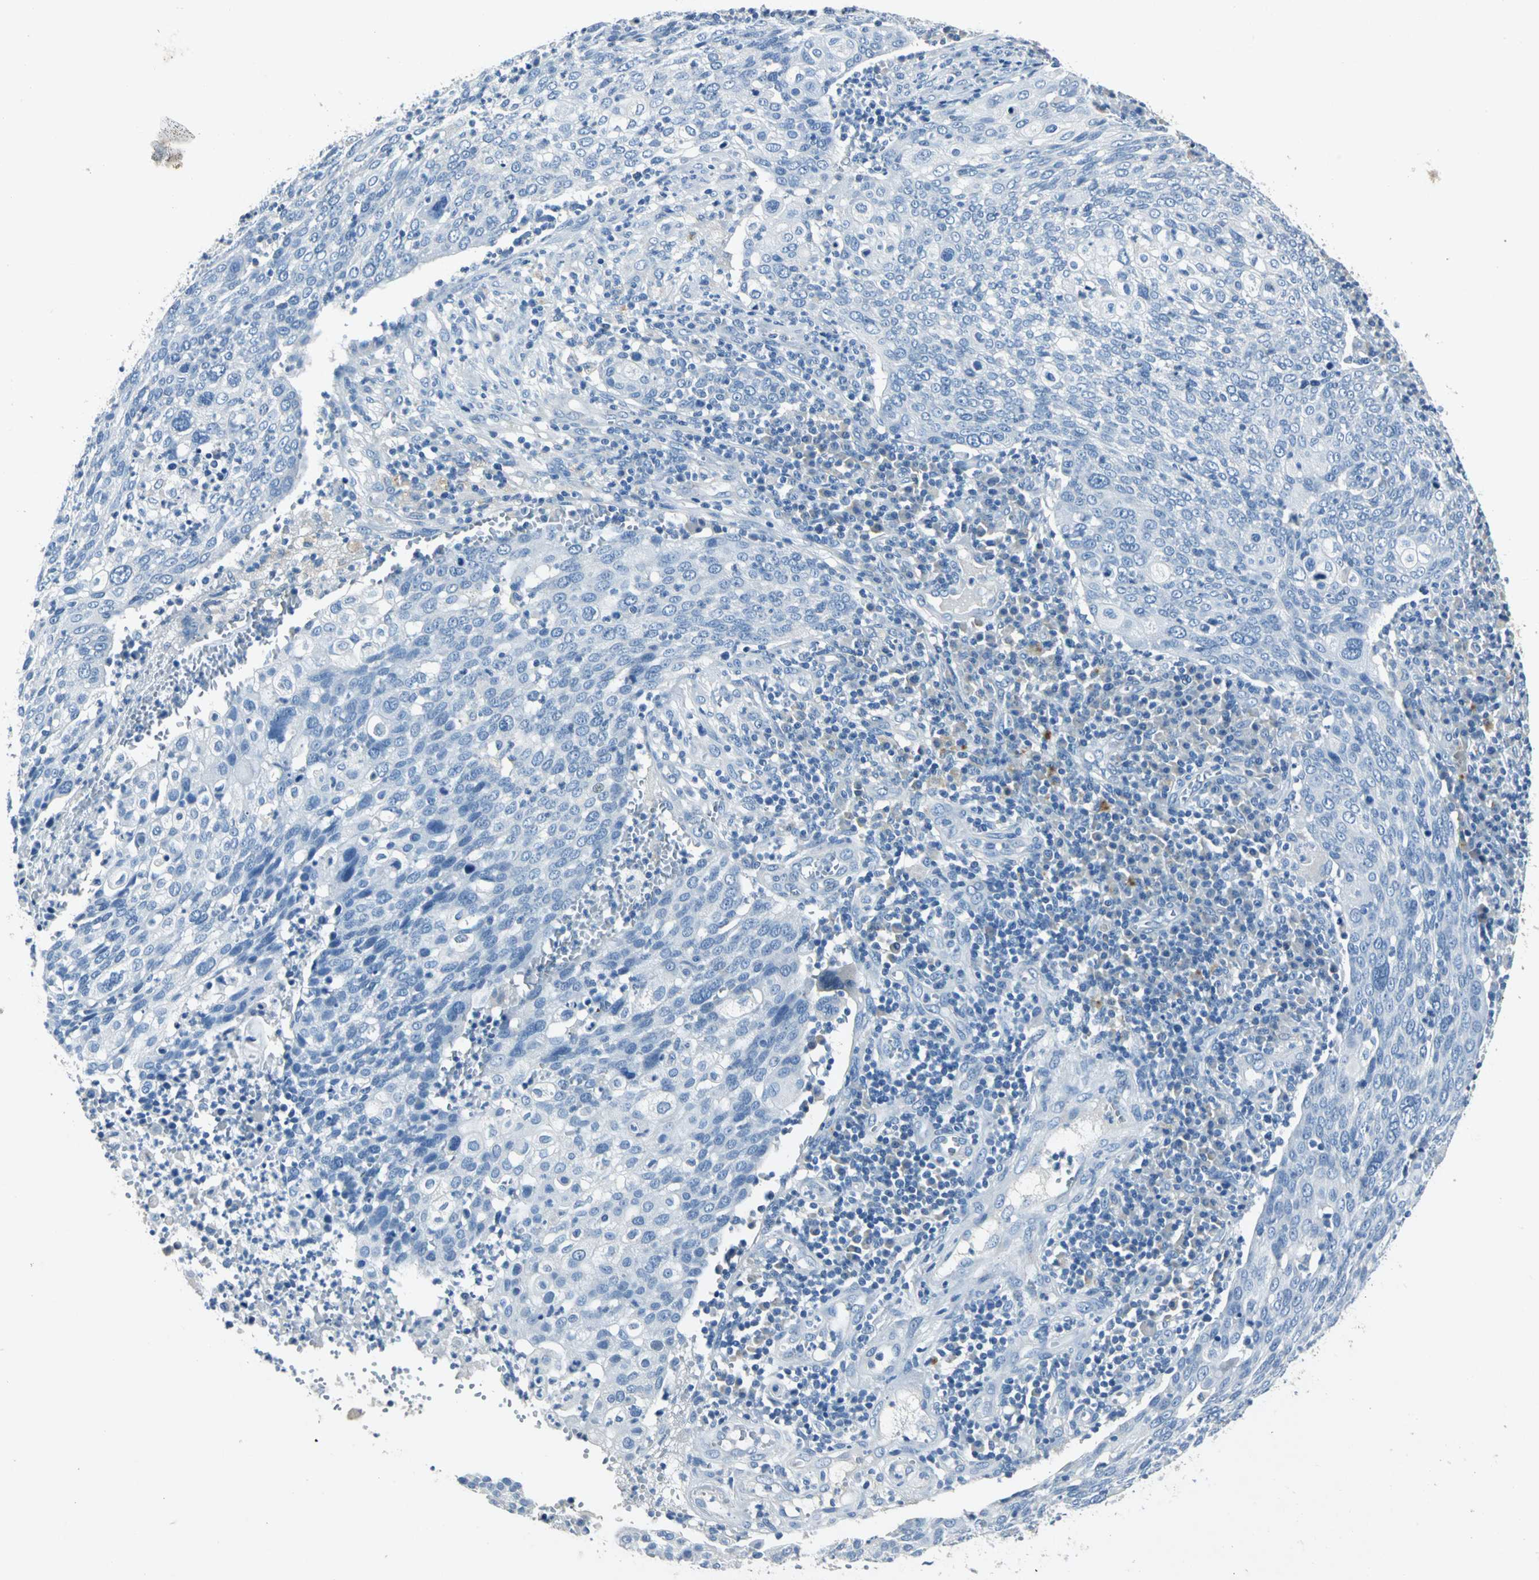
{"staining": {"intensity": "negative", "quantity": "none", "location": "none"}, "tissue": "cervical cancer", "cell_type": "Tumor cells", "image_type": "cancer", "snomed": [{"axis": "morphology", "description": "Squamous cell carcinoma, NOS"}, {"axis": "topography", "description": "Cervix"}], "caption": "DAB immunohistochemical staining of squamous cell carcinoma (cervical) displays no significant expression in tumor cells.", "gene": "EFNB3", "patient": {"sex": "female", "age": 40}}